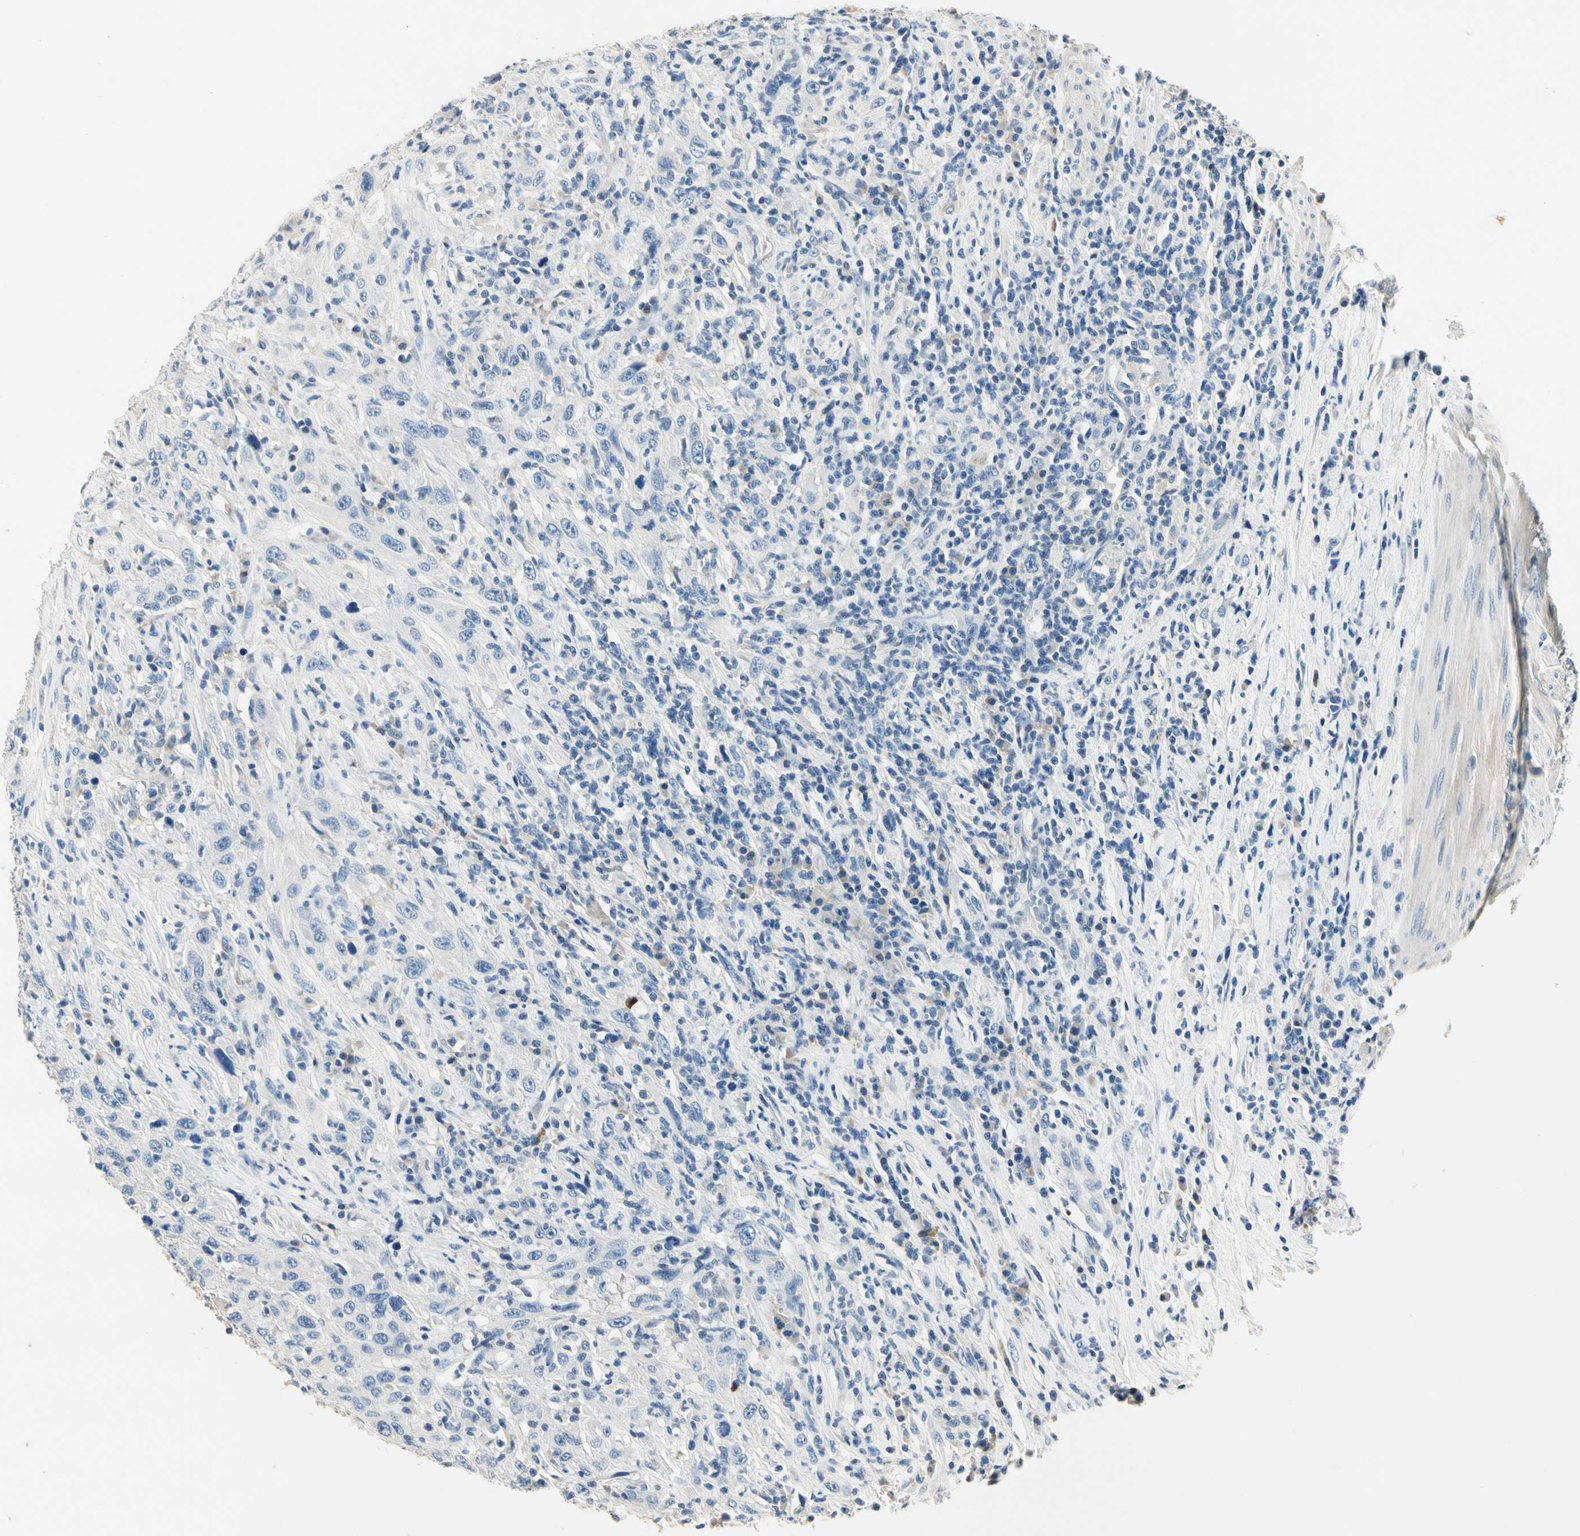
{"staining": {"intensity": "negative", "quantity": "none", "location": "none"}, "tissue": "urothelial cancer", "cell_type": "Tumor cells", "image_type": "cancer", "snomed": [{"axis": "morphology", "description": "Urothelial carcinoma, High grade"}, {"axis": "topography", "description": "Urinary bladder"}], "caption": "A histopathology image of human urothelial cancer is negative for staining in tumor cells.", "gene": "TGFBR3", "patient": {"sex": "male", "age": 61}}